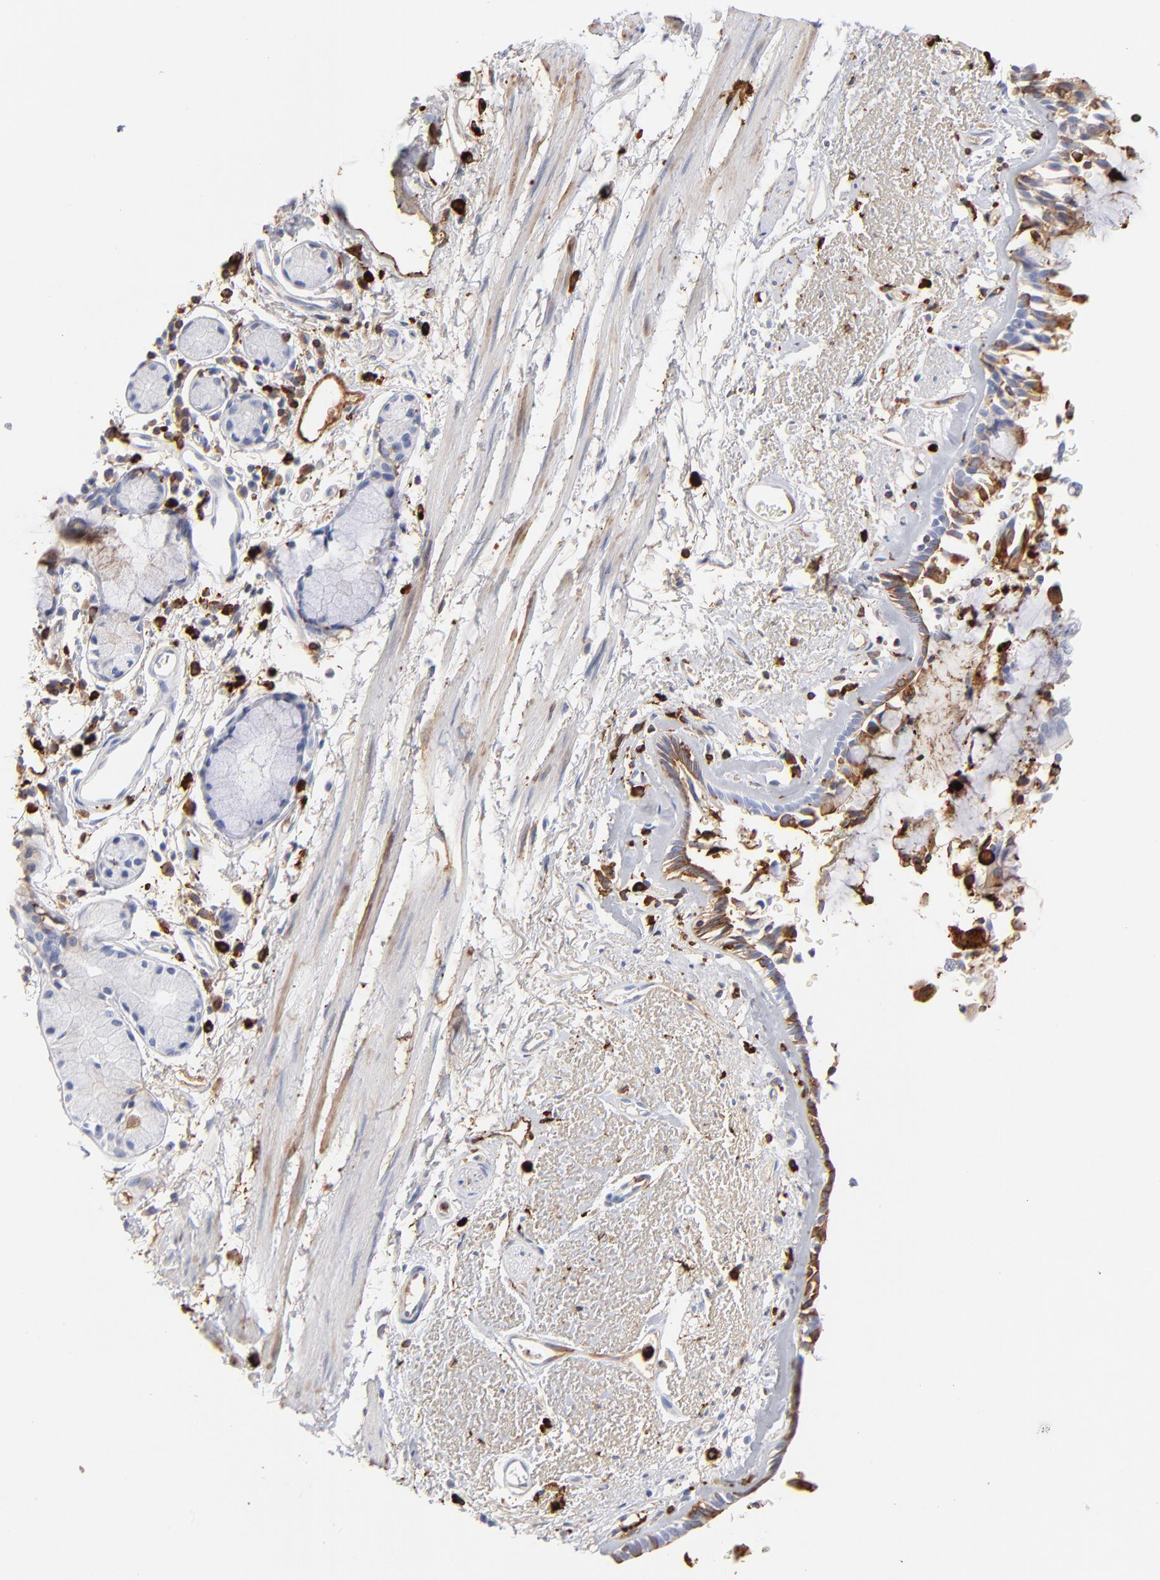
{"staining": {"intensity": "moderate", "quantity": "<25%", "location": "cytoplasmic/membranous"}, "tissue": "bronchus", "cell_type": "Respiratory epithelial cells", "image_type": "normal", "snomed": [{"axis": "morphology", "description": "Normal tissue, NOS"}, {"axis": "morphology", "description": "Adenocarcinoma, NOS"}, {"axis": "topography", "description": "Bronchus"}, {"axis": "topography", "description": "Lung"}], "caption": "Immunohistochemistry of benign bronchus shows low levels of moderate cytoplasmic/membranous positivity in about <25% of respiratory epithelial cells. The protein of interest is stained brown, and the nuclei are stained in blue (DAB IHC with brightfield microscopy, high magnification).", "gene": "APOH", "patient": {"sex": "male", "age": 71}}